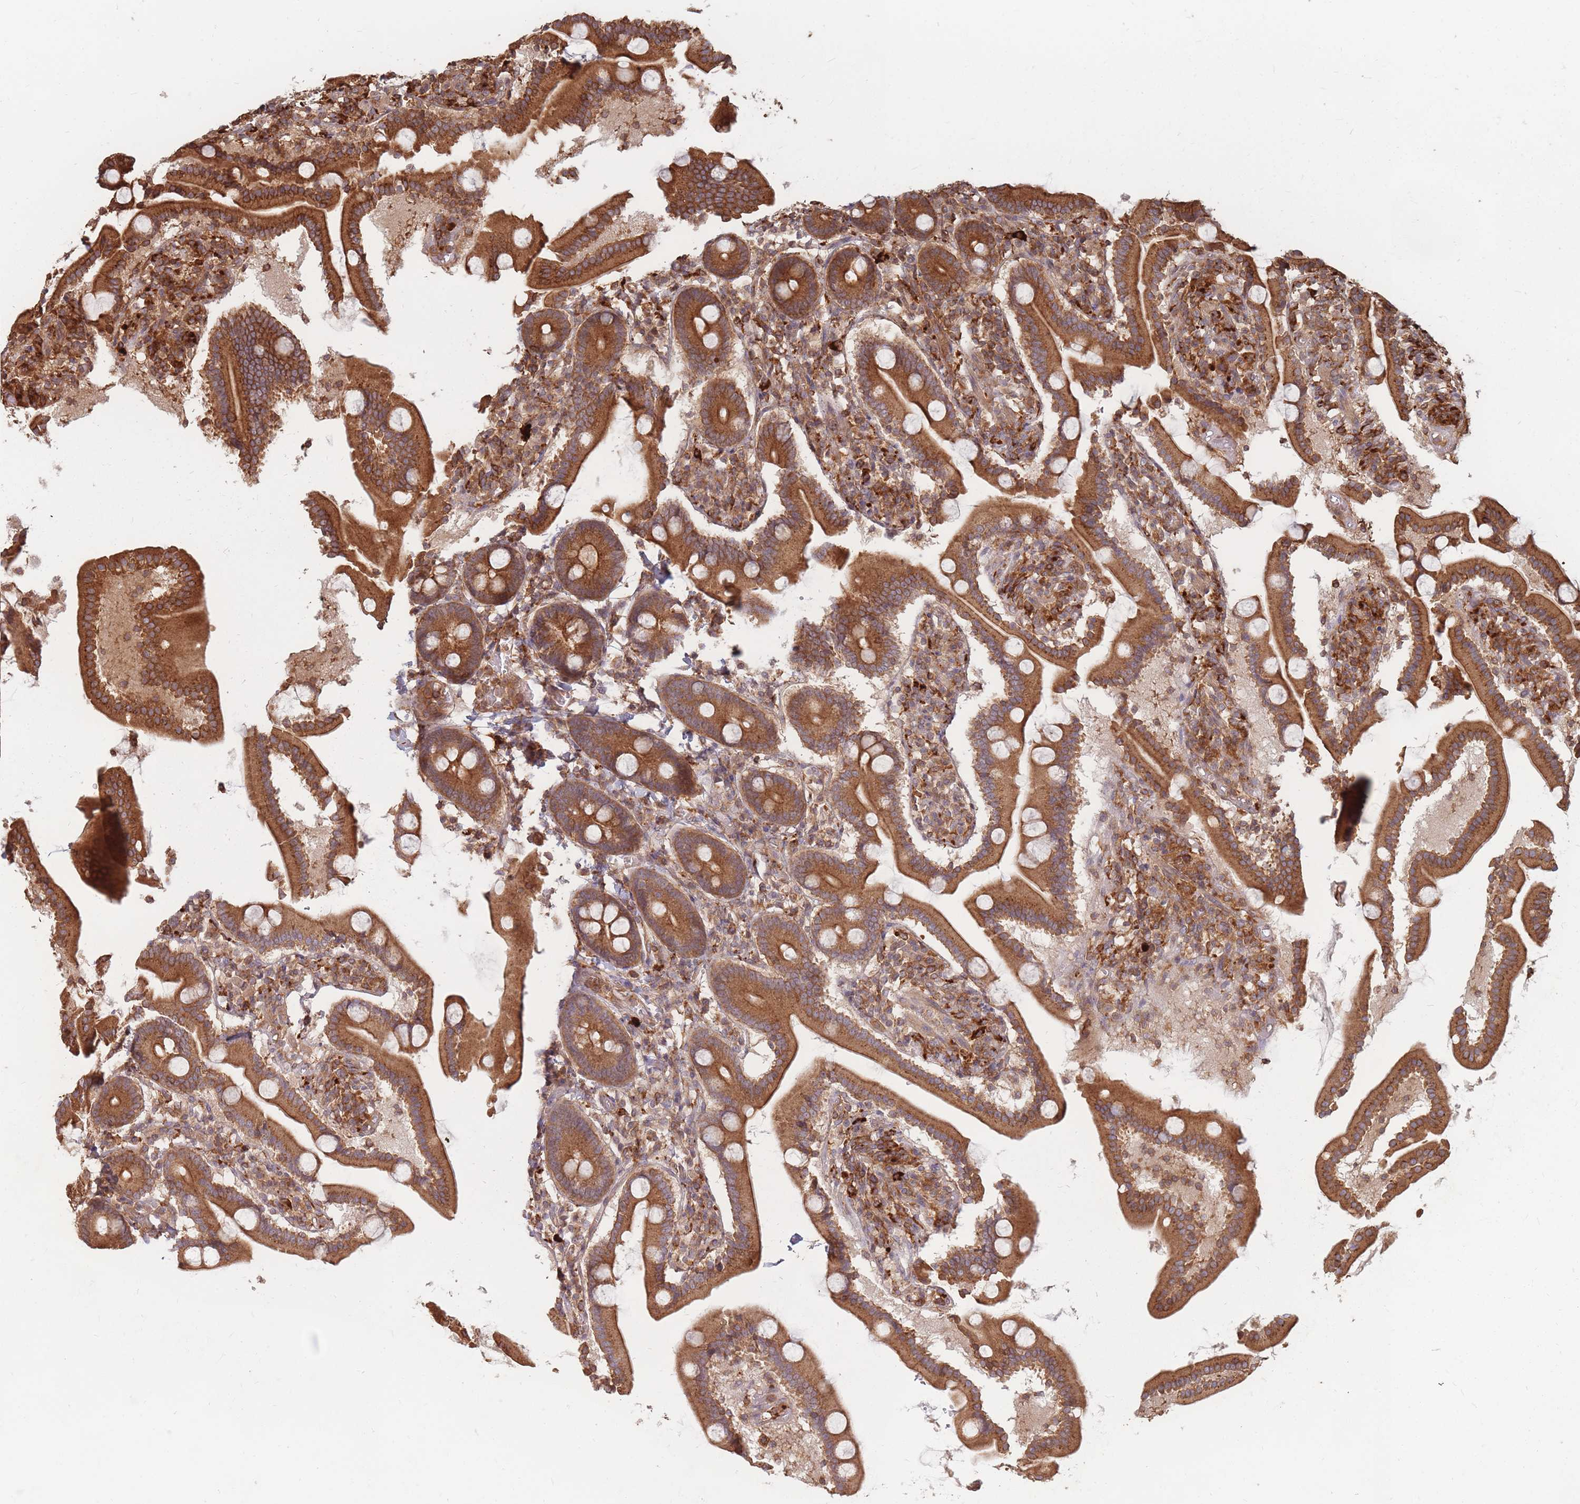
{"staining": {"intensity": "strong", "quantity": ">75%", "location": "cytoplasmic/membranous"}, "tissue": "duodenum", "cell_type": "Glandular cells", "image_type": "normal", "snomed": [{"axis": "morphology", "description": "Normal tissue, NOS"}, {"axis": "topography", "description": "Duodenum"}], "caption": "Glandular cells display high levels of strong cytoplasmic/membranous expression in about >75% of cells in normal duodenum.", "gene": "RASSF2", "patient": {"sex": "male", "age": 55}}